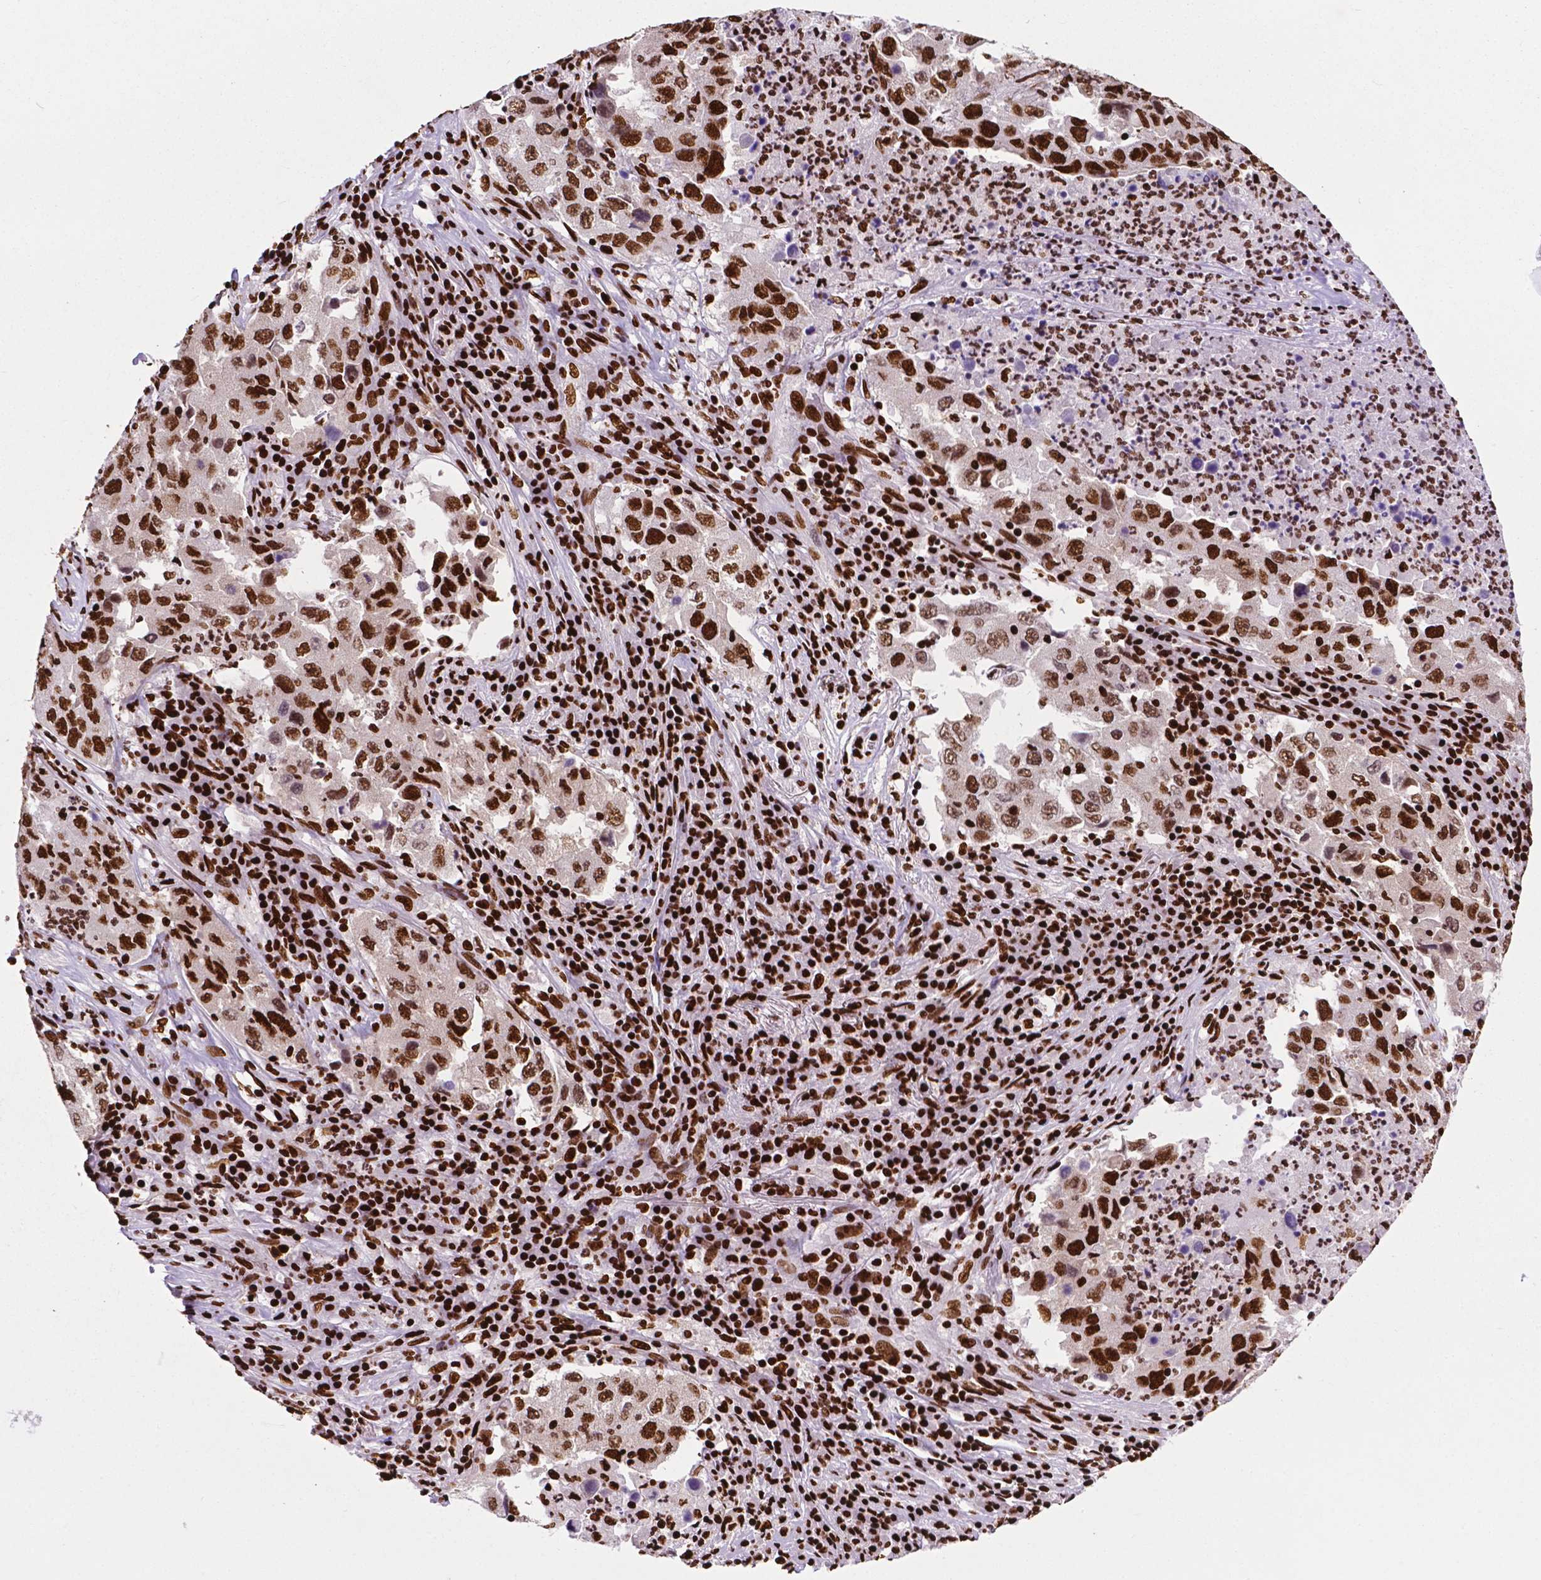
{"staining": {"intensity": "strong", "quantity": ">75%", "location": "nuclear"}, "tissue": "lung cancer", "cell_type": "Tumor cells", "image_type": "cancer", "snomed": [{"axis": "morphology", "description": "Adenocarcinoma, NOS"}, {"axis": "topography", "description": "Lung"}], "caption": "There is high levels of strong nuclear staining in tumor cells of adenocarcinoma (lung), as demonstrated by immunohistochemical staining (brown color).", "gene": "SMIM5", "patient": {"sex": "male", "age": 73}}